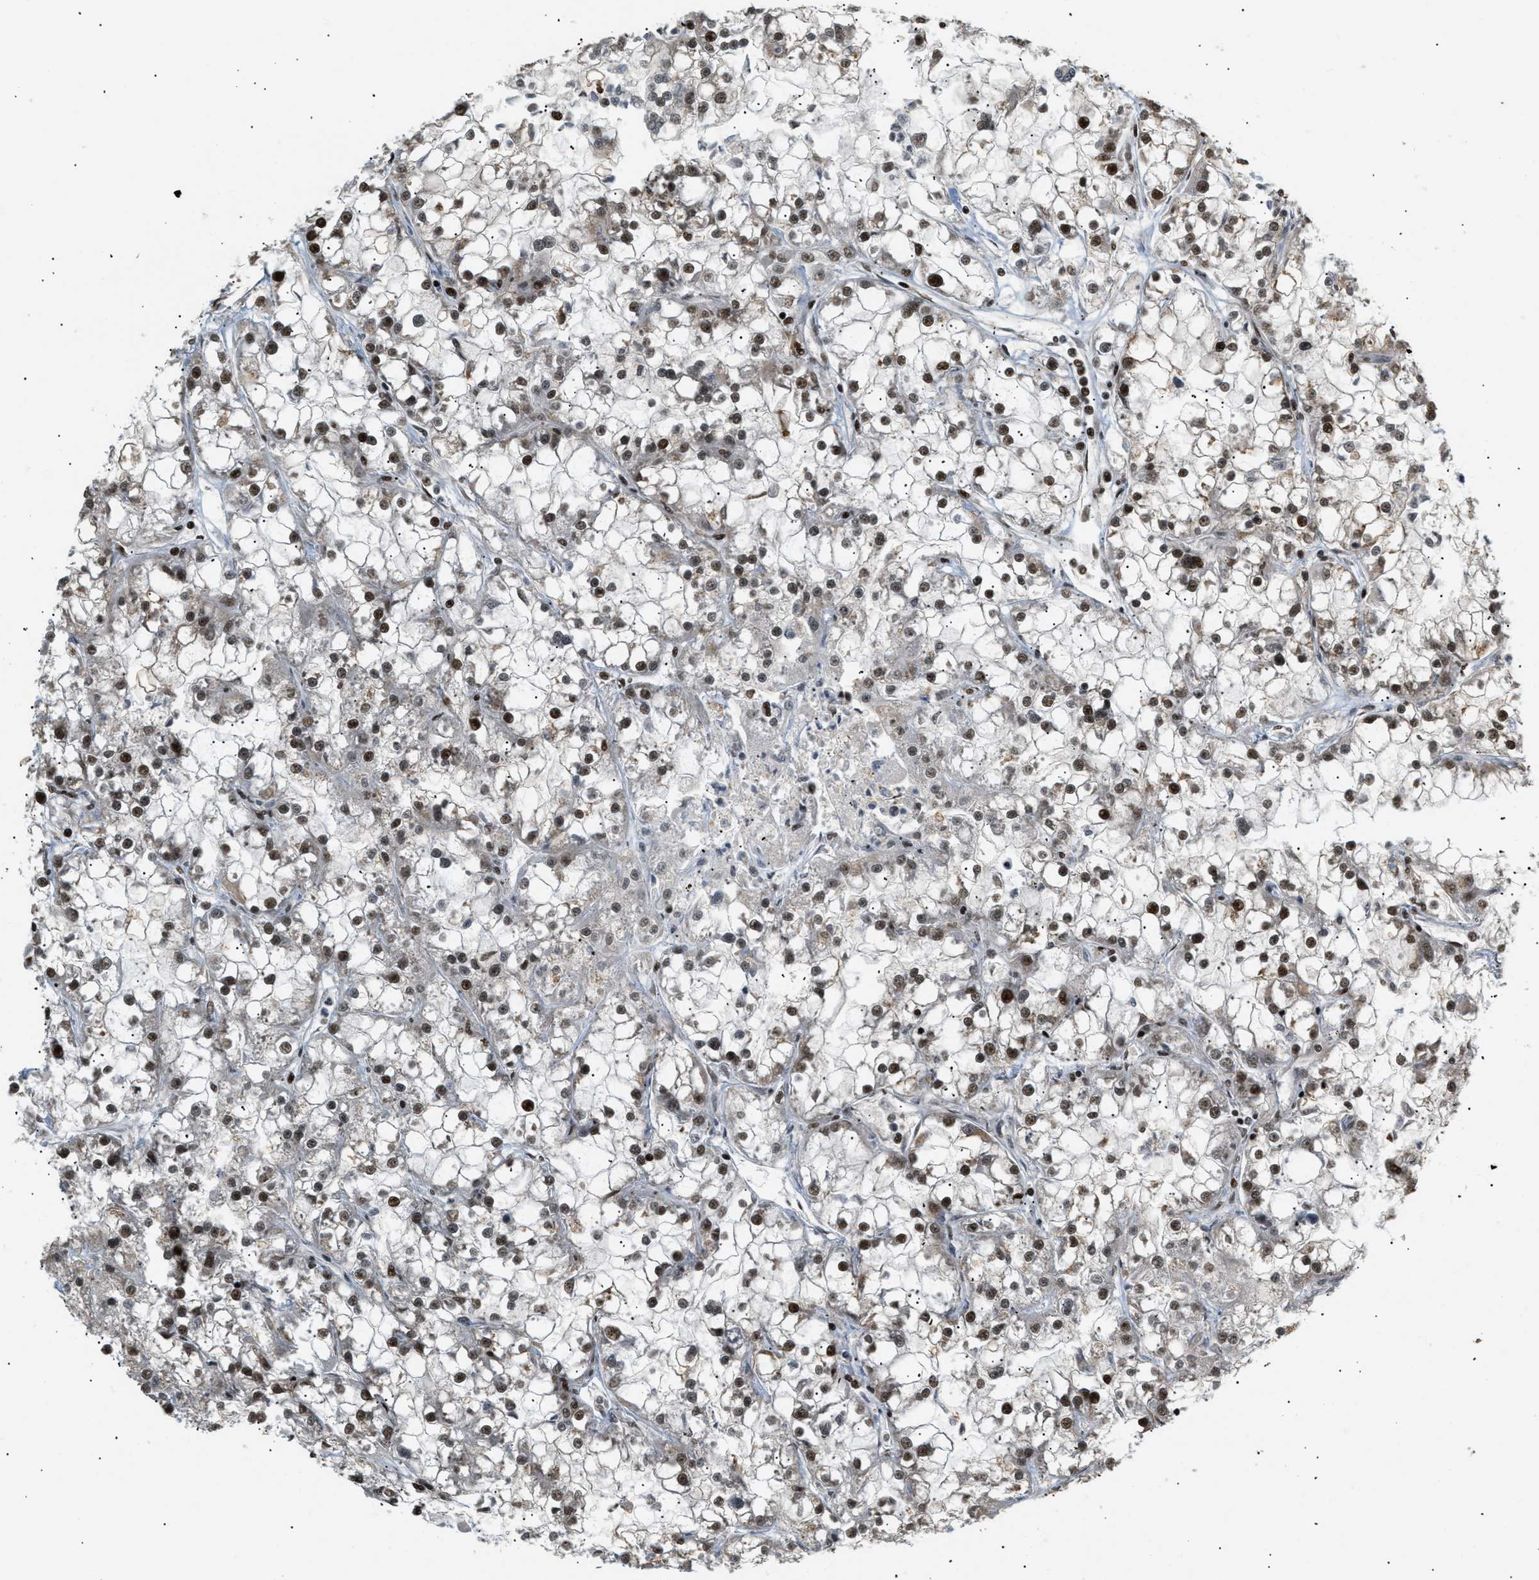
{"staining": {"intensity": "strong", "quantity": ">75%", "location": "nuclear"}, "tissue": "renal cancer", "cell_type": "Tumor cells", "image_type": "cancer", "snomed": [{"axis": "morphology", "description": "Adenocarcinoma, NOS"}, {"axis": "topography", "description": "Kidney"}], "caption": "DAB (3,3'-diaminobenzidine) immunohistochemical staining of renal cancer displays strong nuclear protein staining in about >75% of tumor cells.", "gene": "RBM5", "patient": {"sex": "female", "age": 52}}